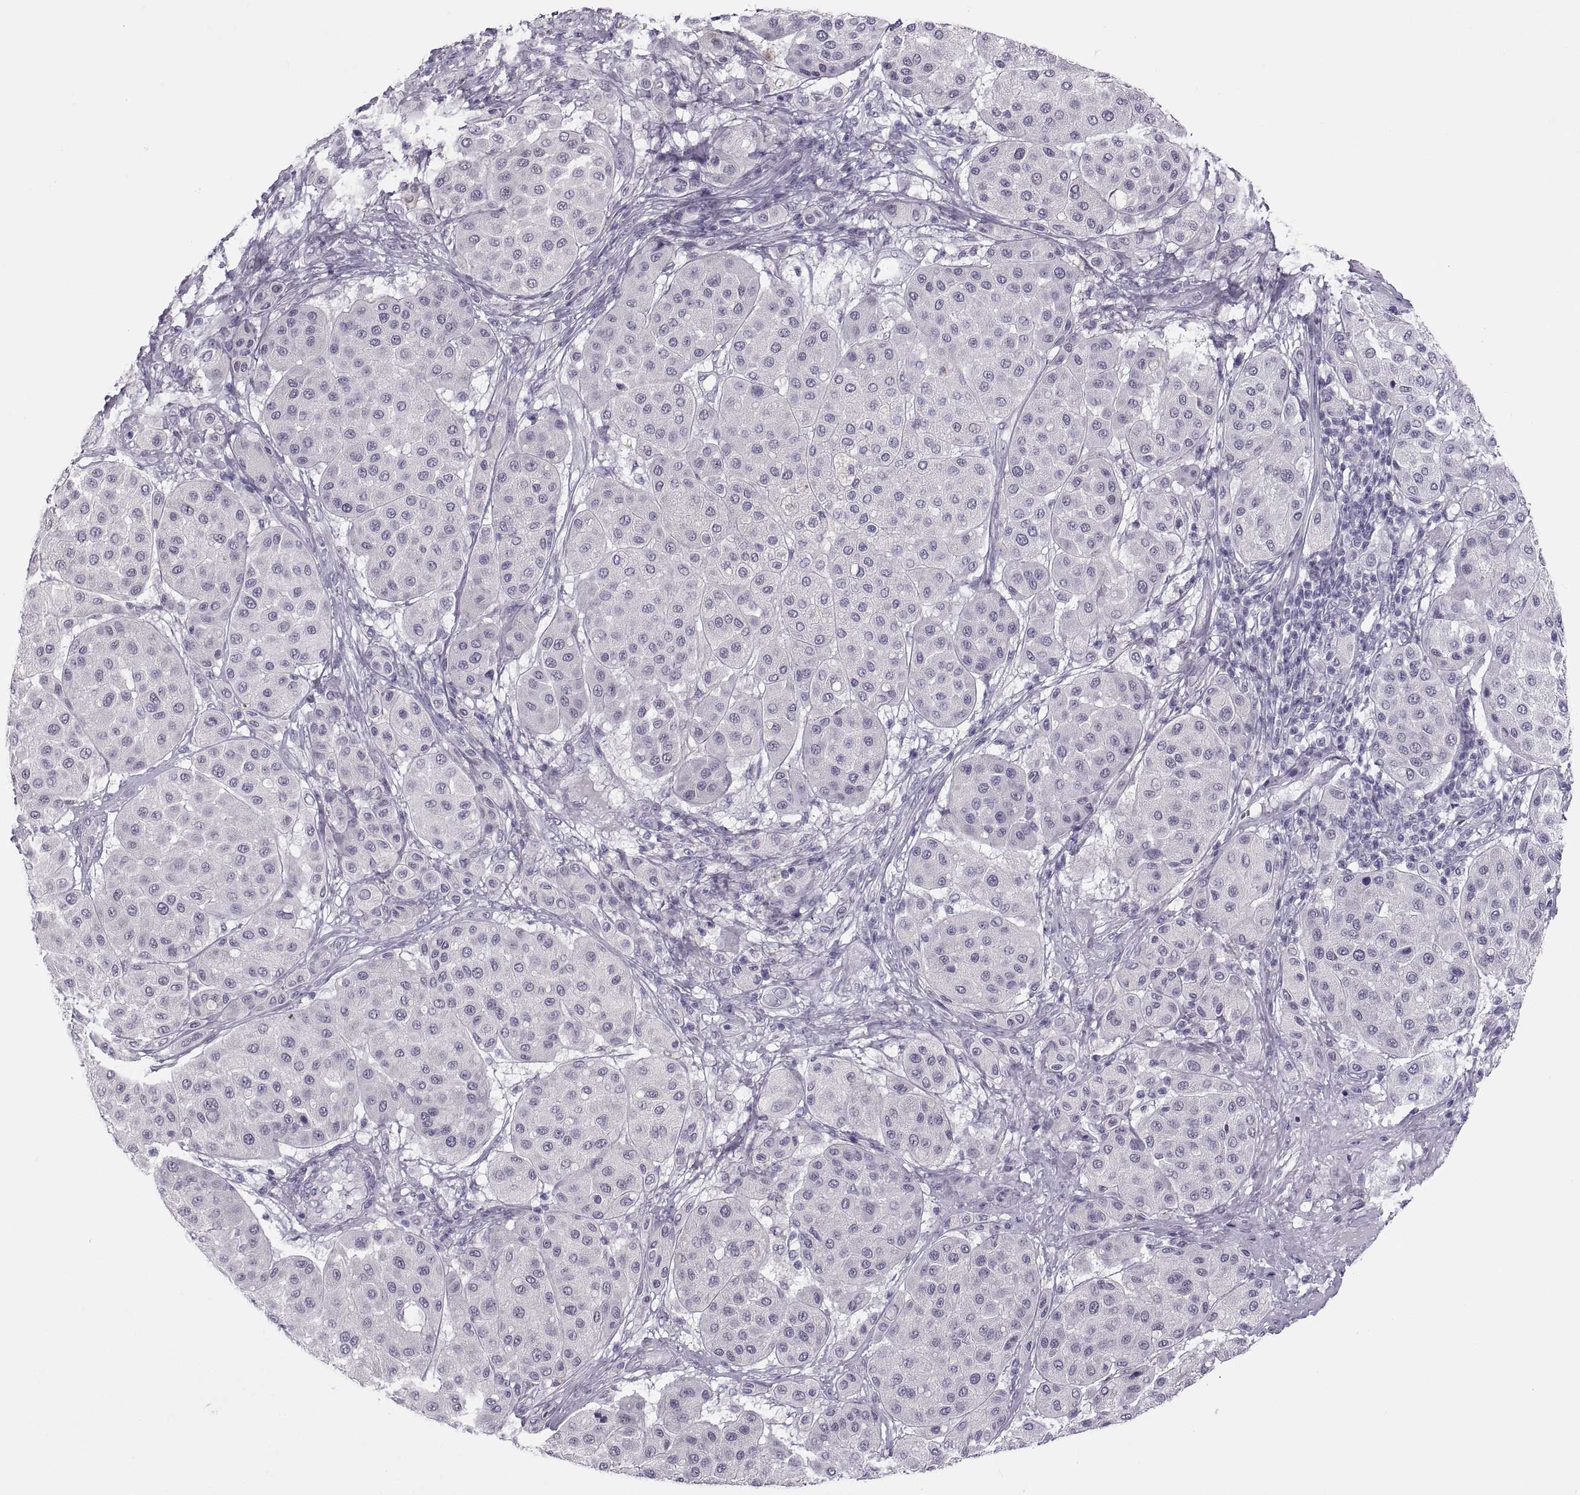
{"staining": {"intensity": "negative", "quantity": "none", "location": "none"}, "tissue": "melanoma", "cell_type": "Tumor cells", "image_type": "cancer", "snomed": [{"axis": "morphology", "description": "Malignant melanoma, Metastatic site"}, {"axis": "topography", "description": "Smooth muscle"}], "caption": "A high-resolution histopathology image shows IHC staining of melanoma, which displays no significant staining in tumor cells.", "gene": "C3orf22", "patient": {"sex": "male", "age": 41}}